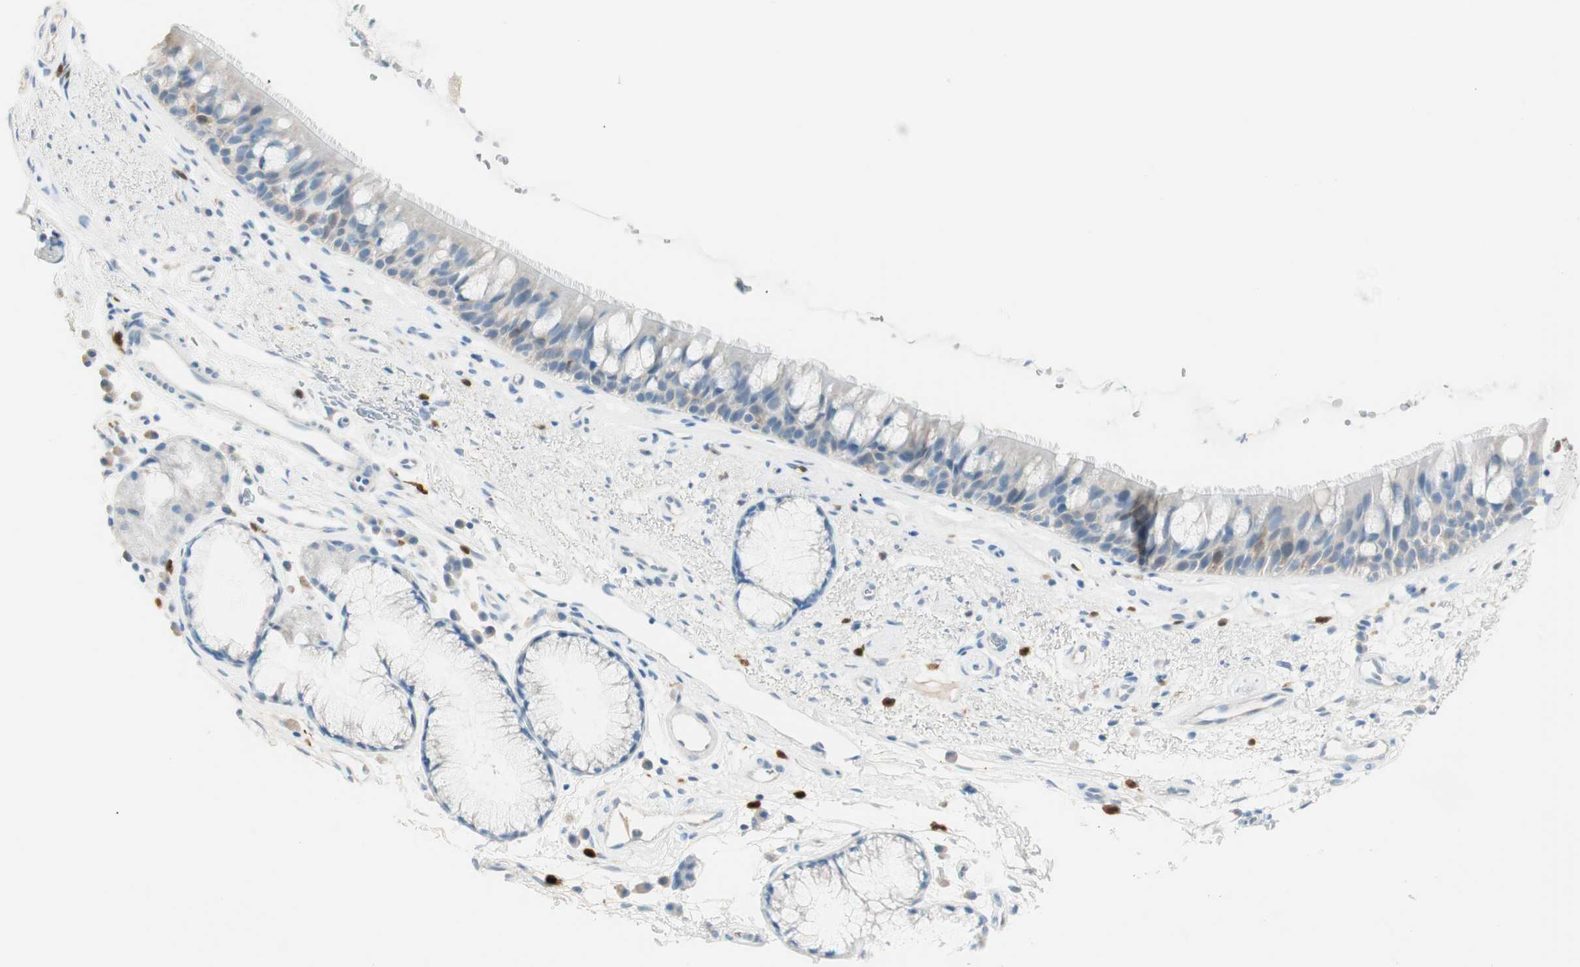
{"staining": {"intensity": "weak", "quantity": "25%-75%", "location": "cytoplasmic/membranous"}, "tissue": "bronchus", "cell_type": "Respiratory epithelial cells", "image_type": "normal", "snomed": [{"axis": "morphology", "description": "Normal tissue, NOS"}, {"axis": "topography", "description": "Bronchus"}], "caption": "Immunohistochemistry (IHC) of benign human bronchus shows low levels of weak cytoplasmic/membranous expression in about 25%-75% of respiratory epithelial cells.", "gene": "HPGD", "patient": {"sex": "female", "age": 54}}